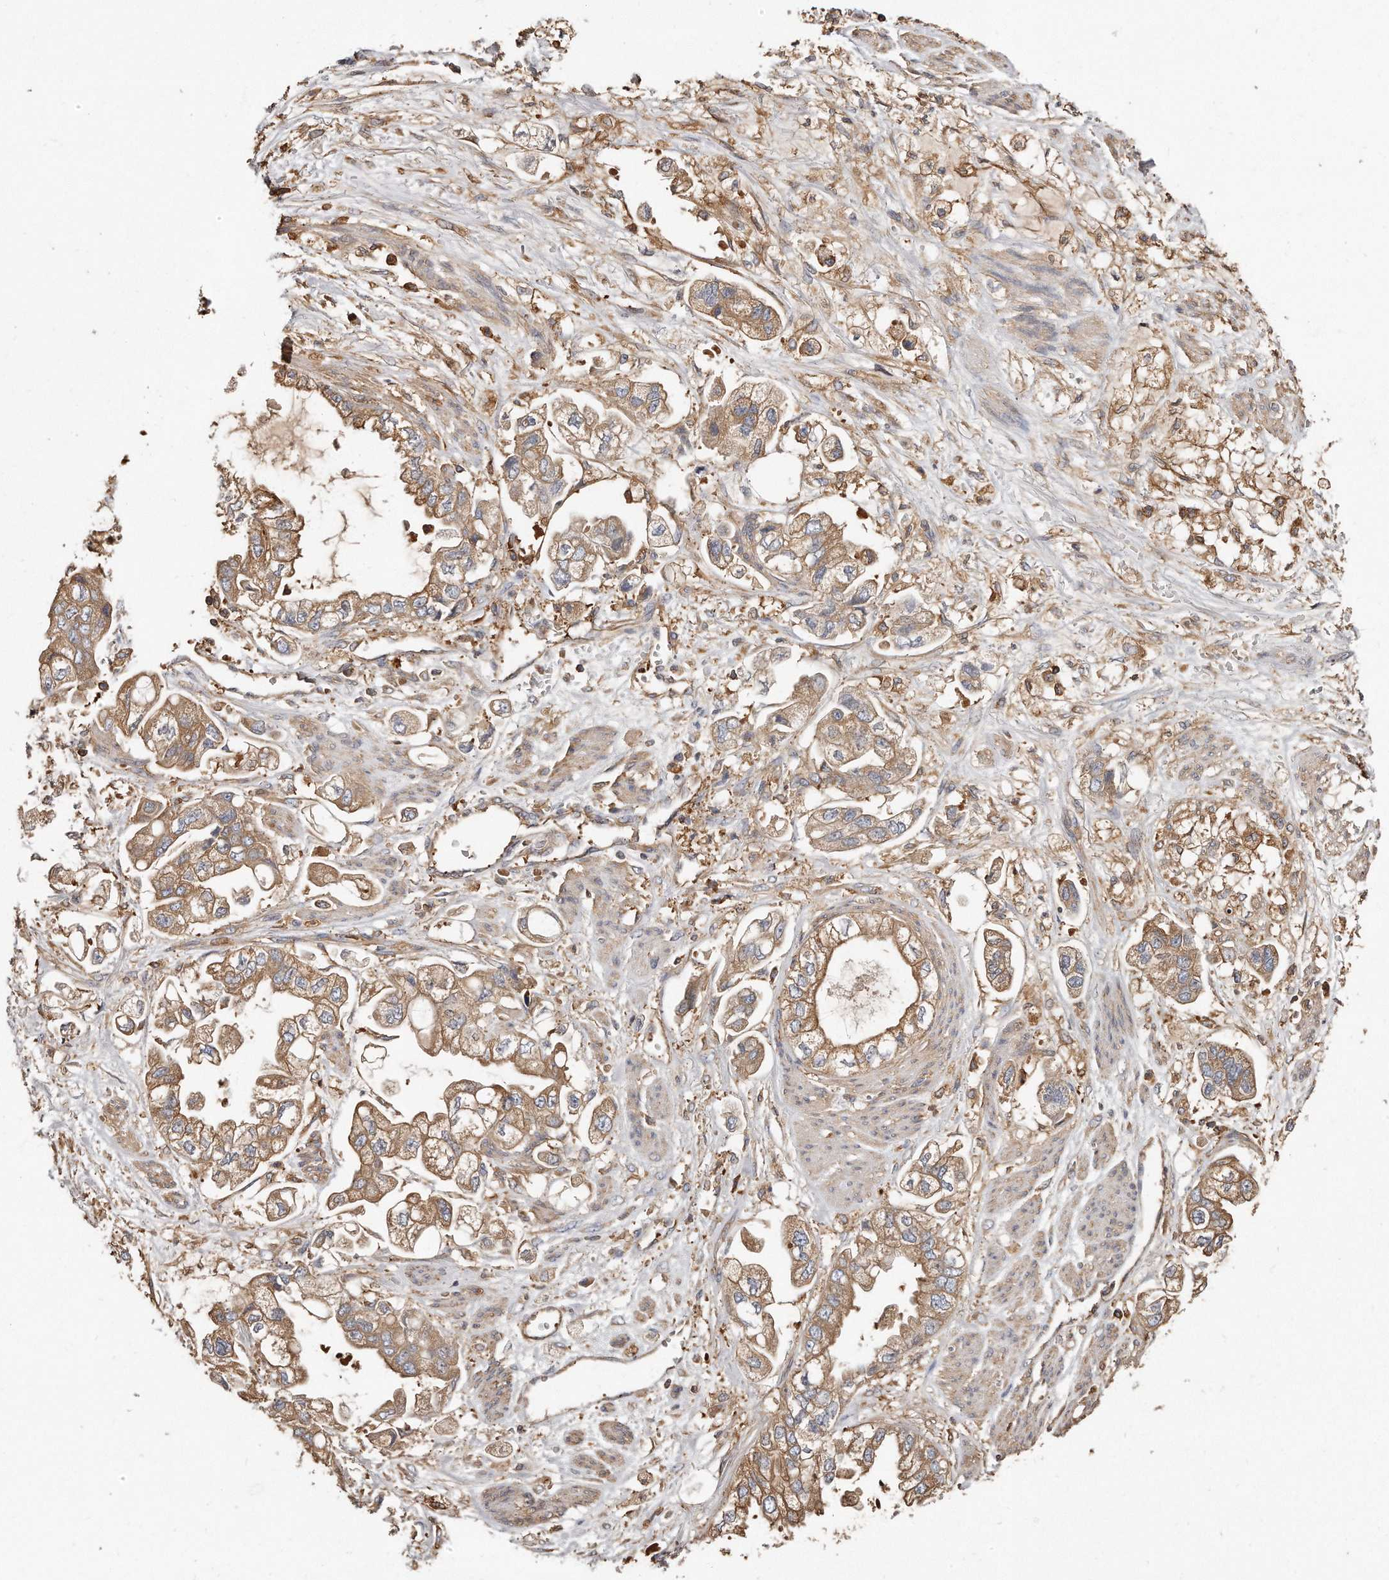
{"staining": {"intensity": "moderate", "quantity": ">75%", "location": "cytoplasmic/membranous"}, "tissue": "stomach cancer", "cell_type": "Tumor cells", "image_type": "cancer", "snomed": [{"axis": "morphology", "description": "Adenocarcinoma, NOS"}, {"axis": "topography", "description": "Stomach"}], "caption": "This photomicrograph exhibits IHC staining of adenocarcinoma (stomach), with medium moderate cytoplasmic/membranous staining in about >75% of tumor cells.", "gene": "CAP1", "patient": {"sex": "male", "age": 62}}